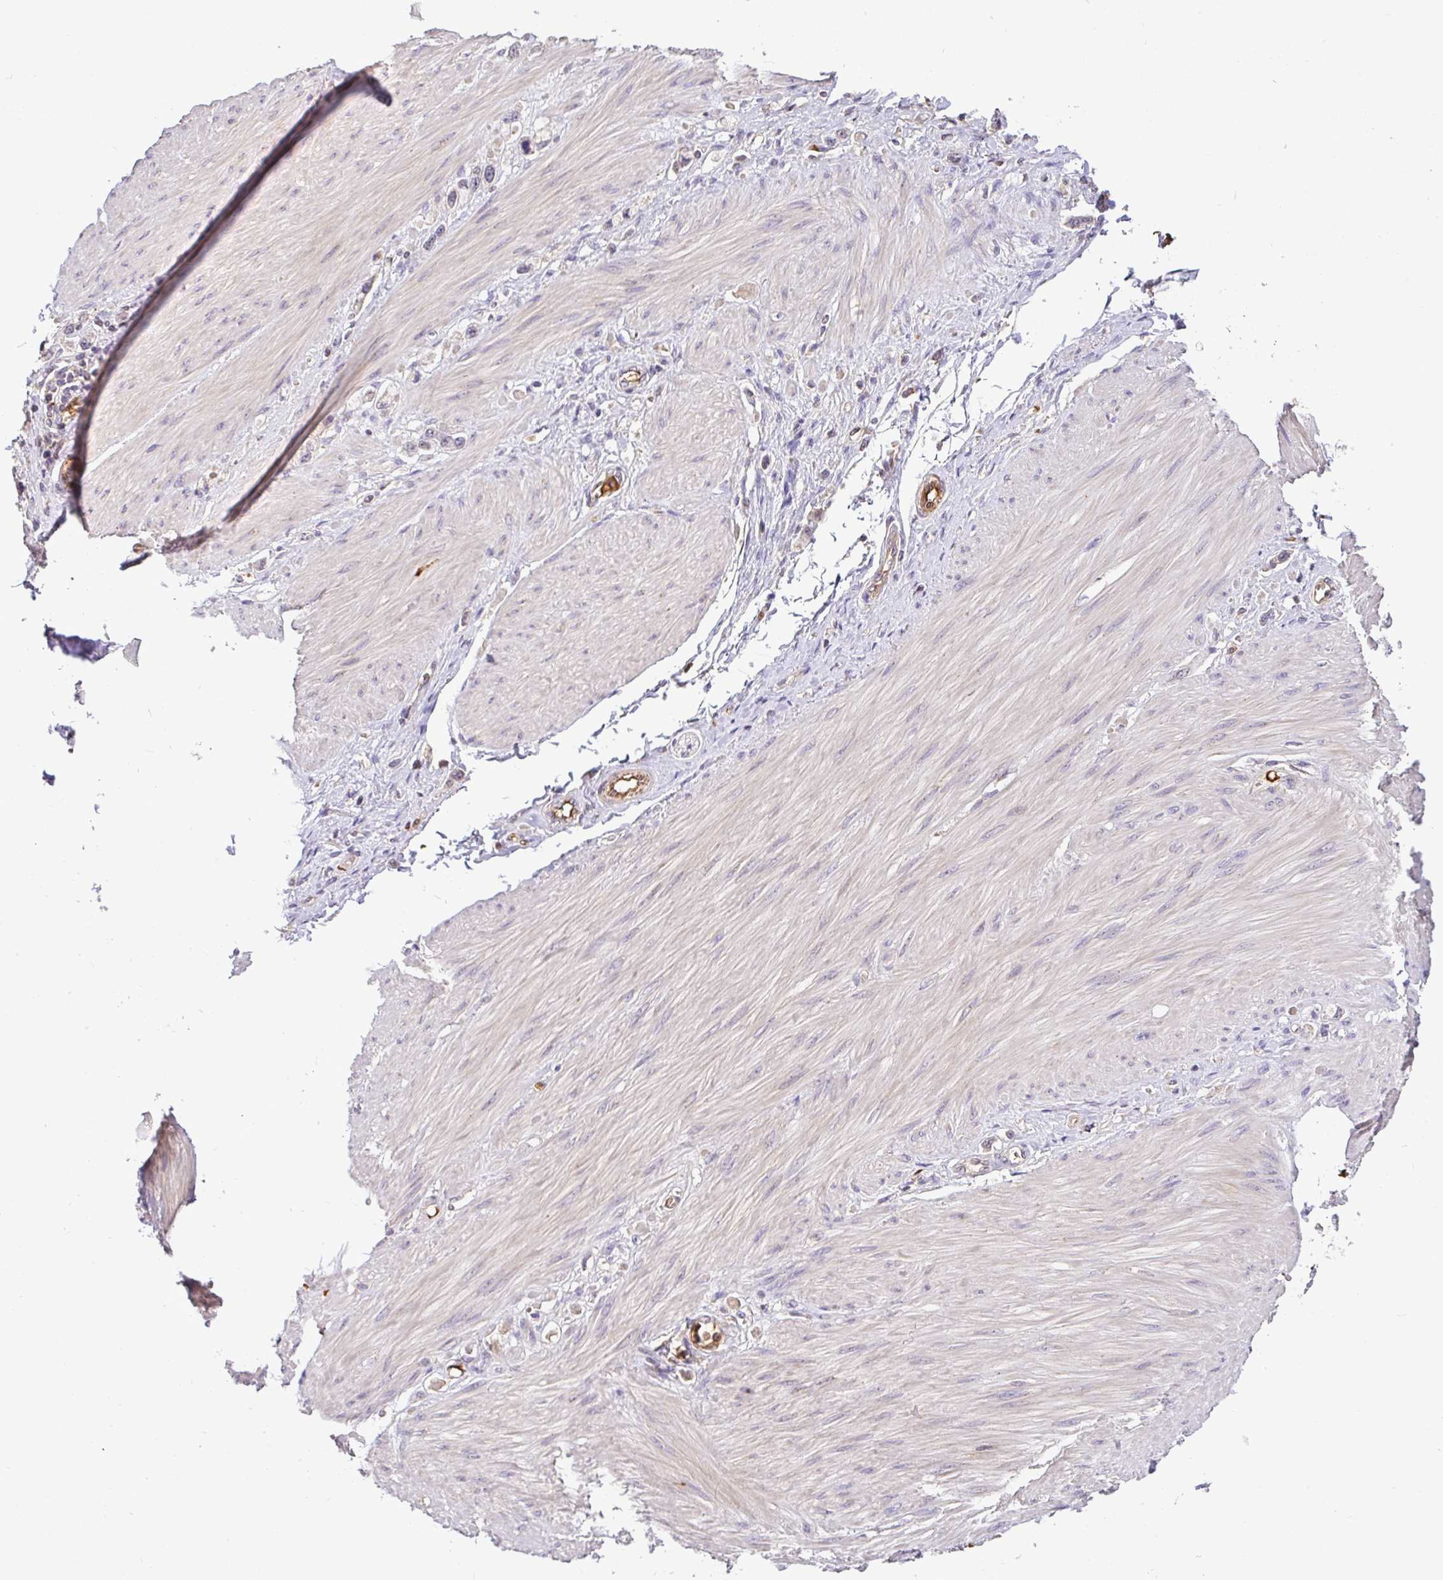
{"staining": {"intensity": "negative", "quantity": "none", "location": "none"}, "tissue": "stomach cancer", "cell_type": "Tumor cells", "image_type": "cancer", "snomed": [{"axis": "morphology", "description": "Adenocarcinoma, NOS"}, {"axis": "topography", "description": "Stomach"}], "caption": "Immunohistochemistry (IHC) image of human stomach cancer stained for a protein (brown), which shows no positivity in tumor cells.", "gene": "C1QTNF9B", "patient": {"sex": "female", "age": 65}}